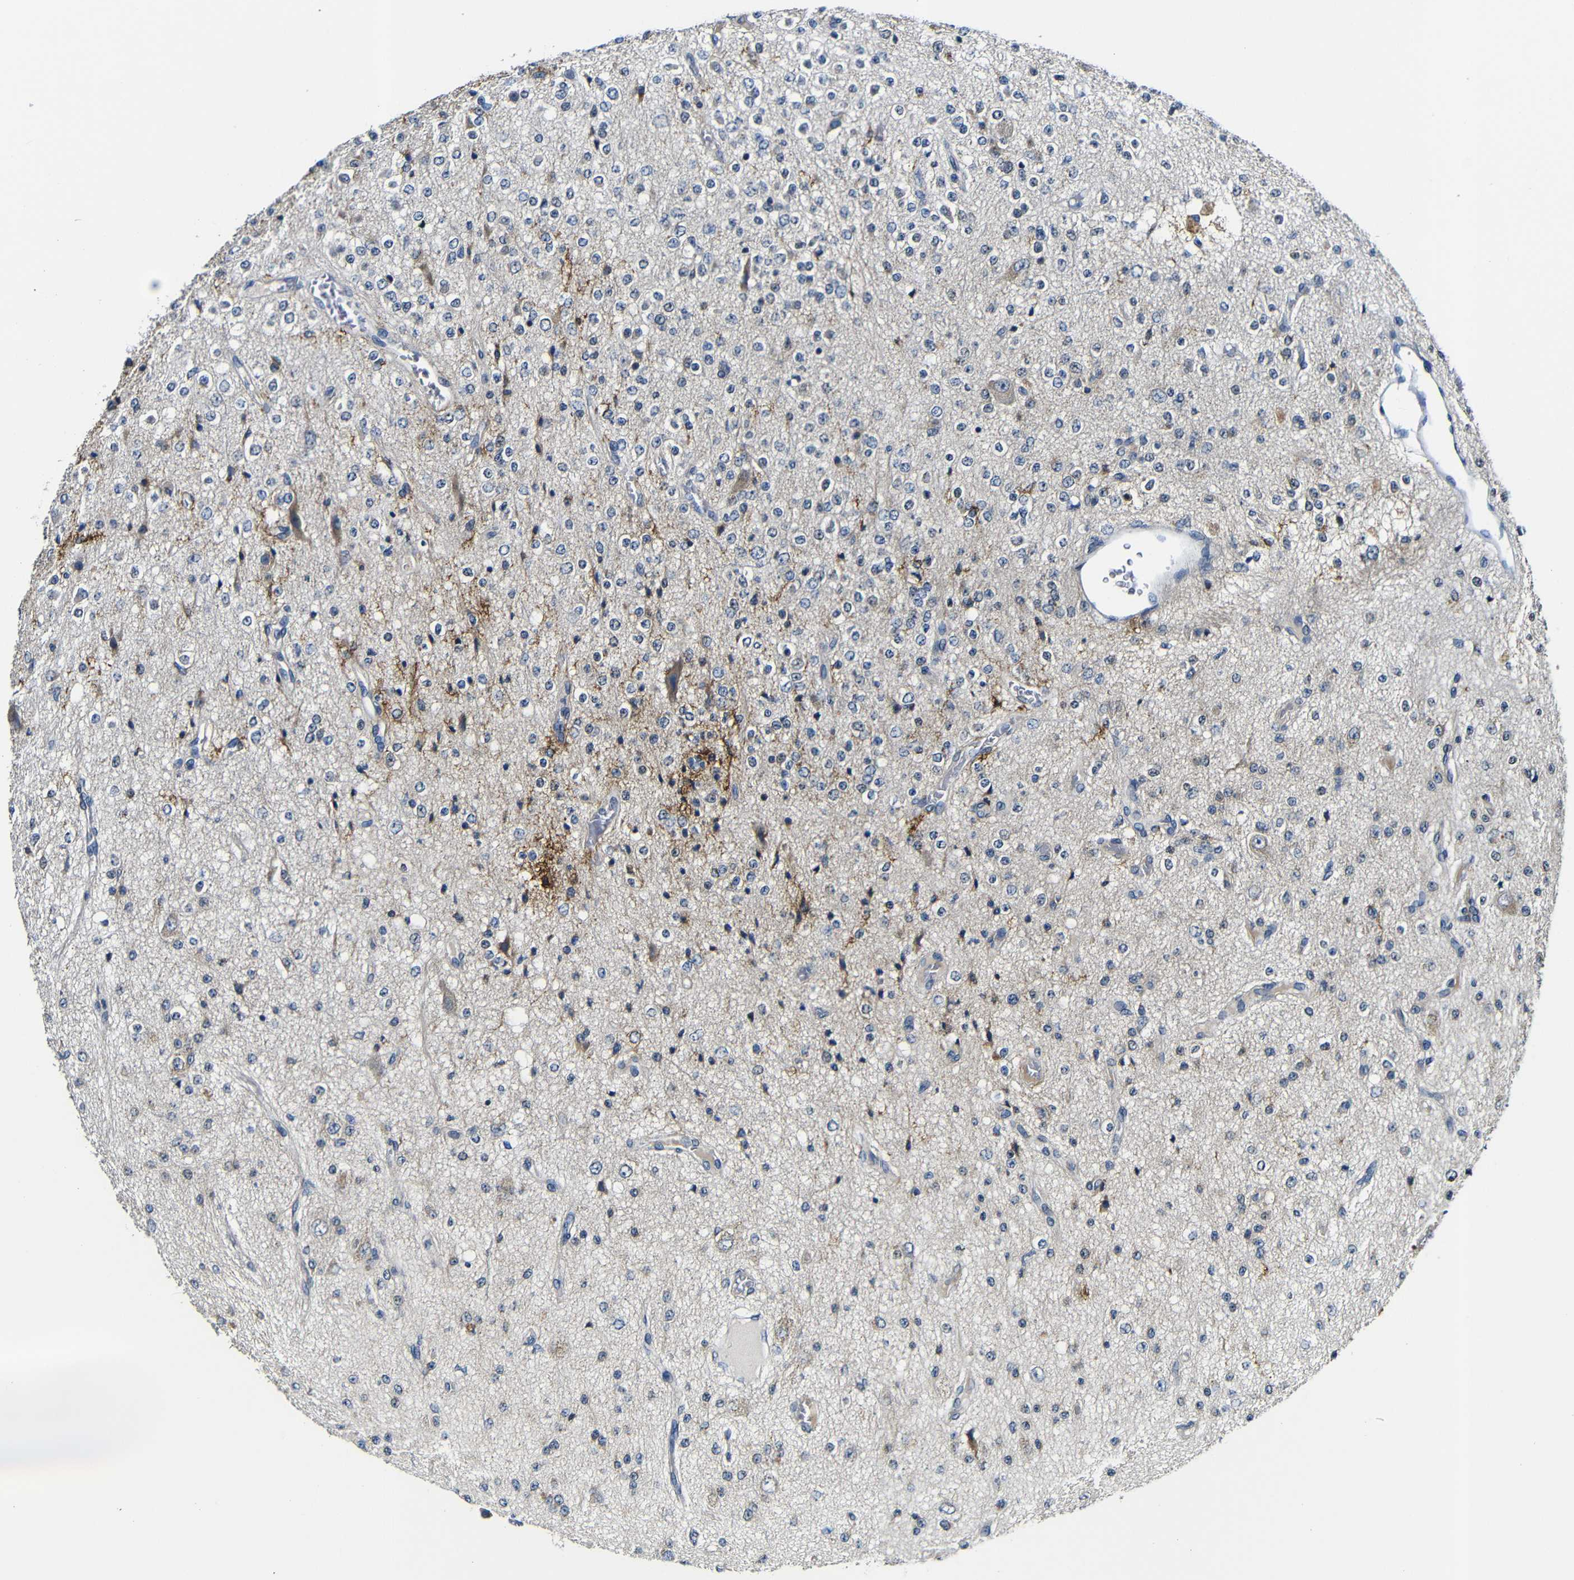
{"staining": {"intensity": "weak", "quantity": "25%-75%", "location": "cytoplasmic/membranous"}, "tissue": "glioma", "cell_type": "Tumor cells", "image_type": "cancer", "snomed": [{"axis": "morphology", "description": "Glioma, malignant, Low grade"}, {"axis": "topography", "description": "Brain"}], "caption": "The image displays a brown stain indicating the presence of a protein in the cytoplasmic/membranous of tumor cells in low-grade glioma (malignant).", "gene": "FKBP14", "patient": {"sex": "male", "age": 38}}